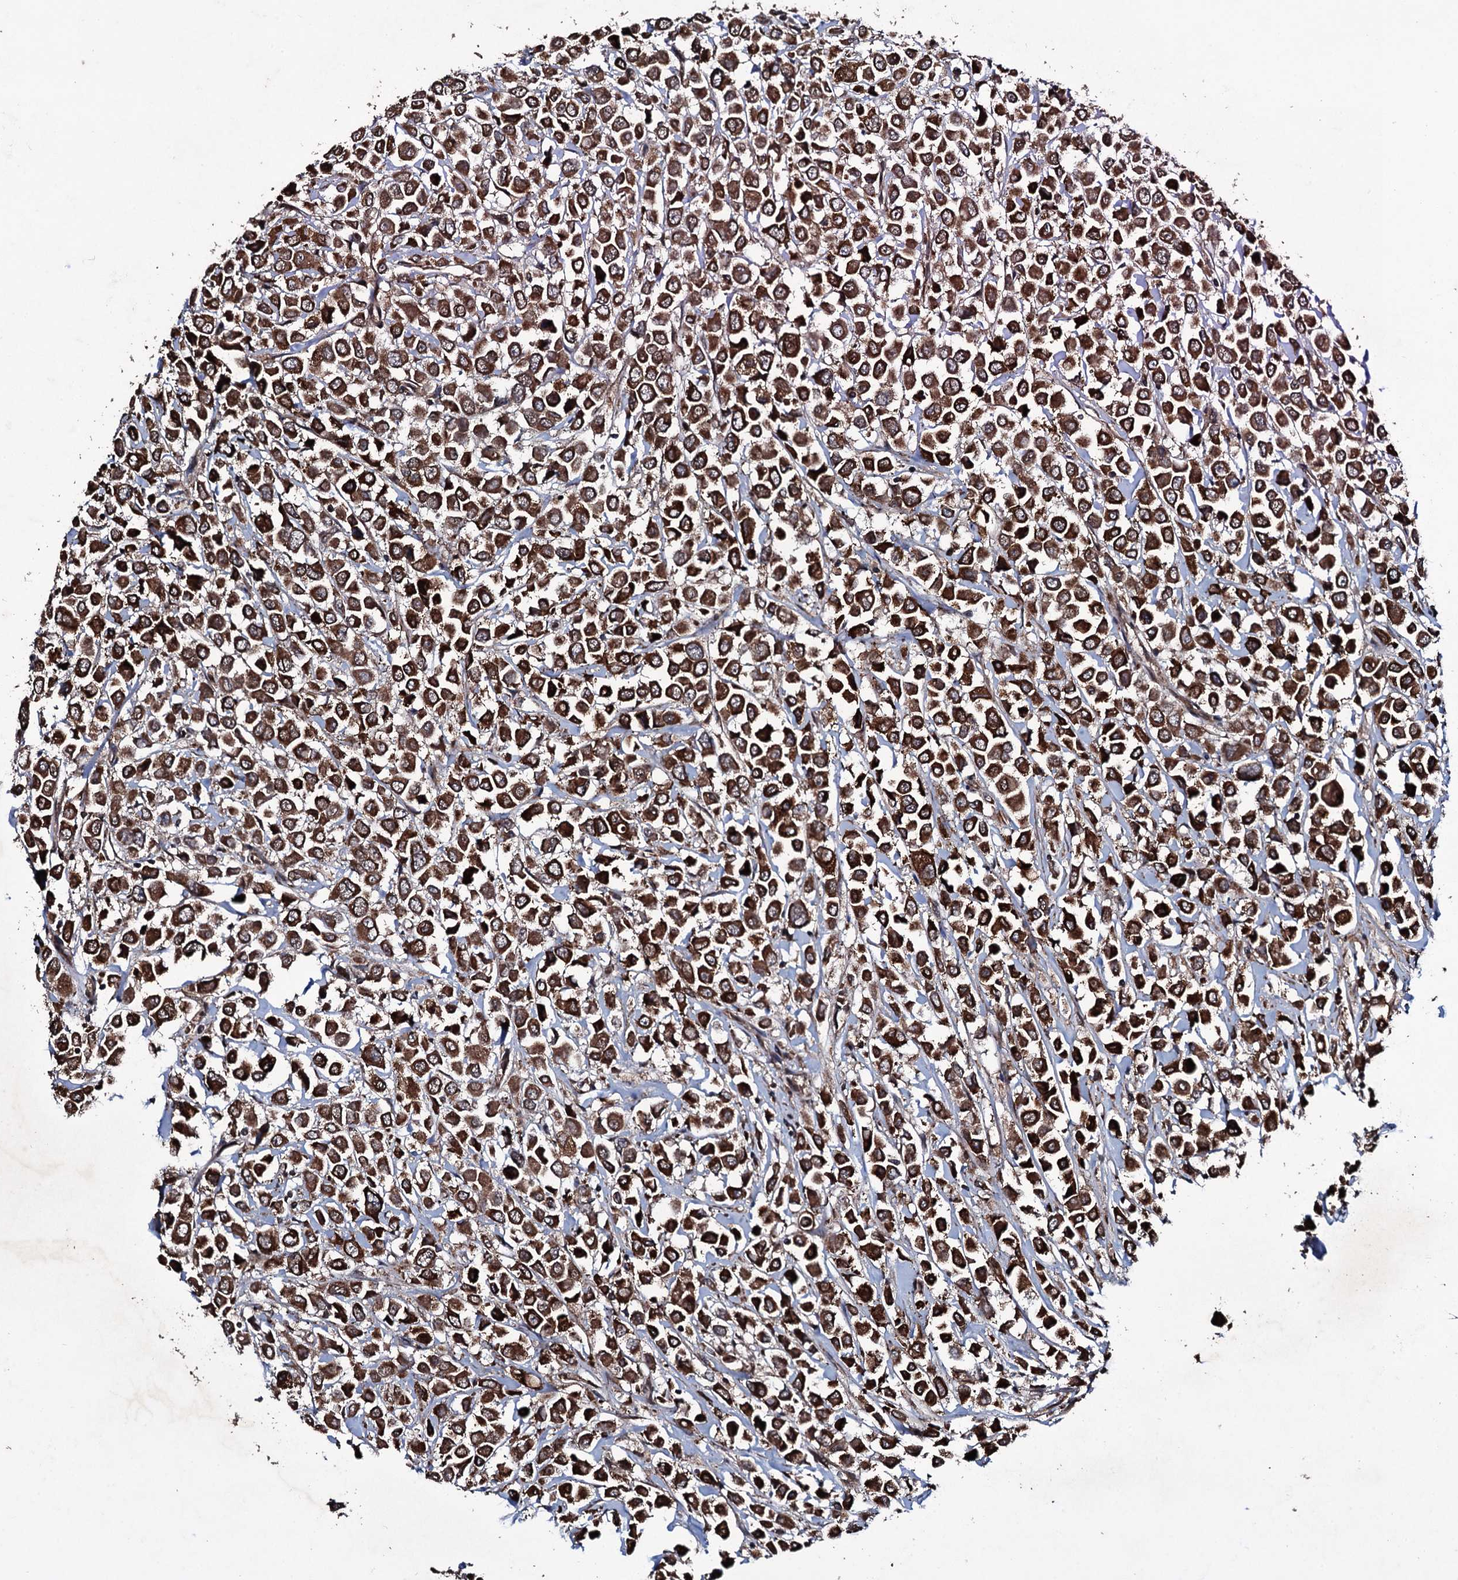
{"staining": {"intensity": "strong", "quantity": ">75%", "location": "cytoplasmic/membranous"}, "tissue": "breast cancer", "cell_type": "Tumor cells", "image_type": "cancer", "snomed": [{"axis": "morphology", "description": "Duct carcinoma"}, {"axis": "topography", "description": "Breast"}], "caption": "Strong cytoplasmic/membranous positivity is seen in approximately >75% of tumor cells in breast cancer. The staining was performed using DAB, with brown indicating positive protein expression. Nuclei are stained blue with hematoxylin.", "gene": "MRPS31", "patient": {"sex": "female", "age": 61}}